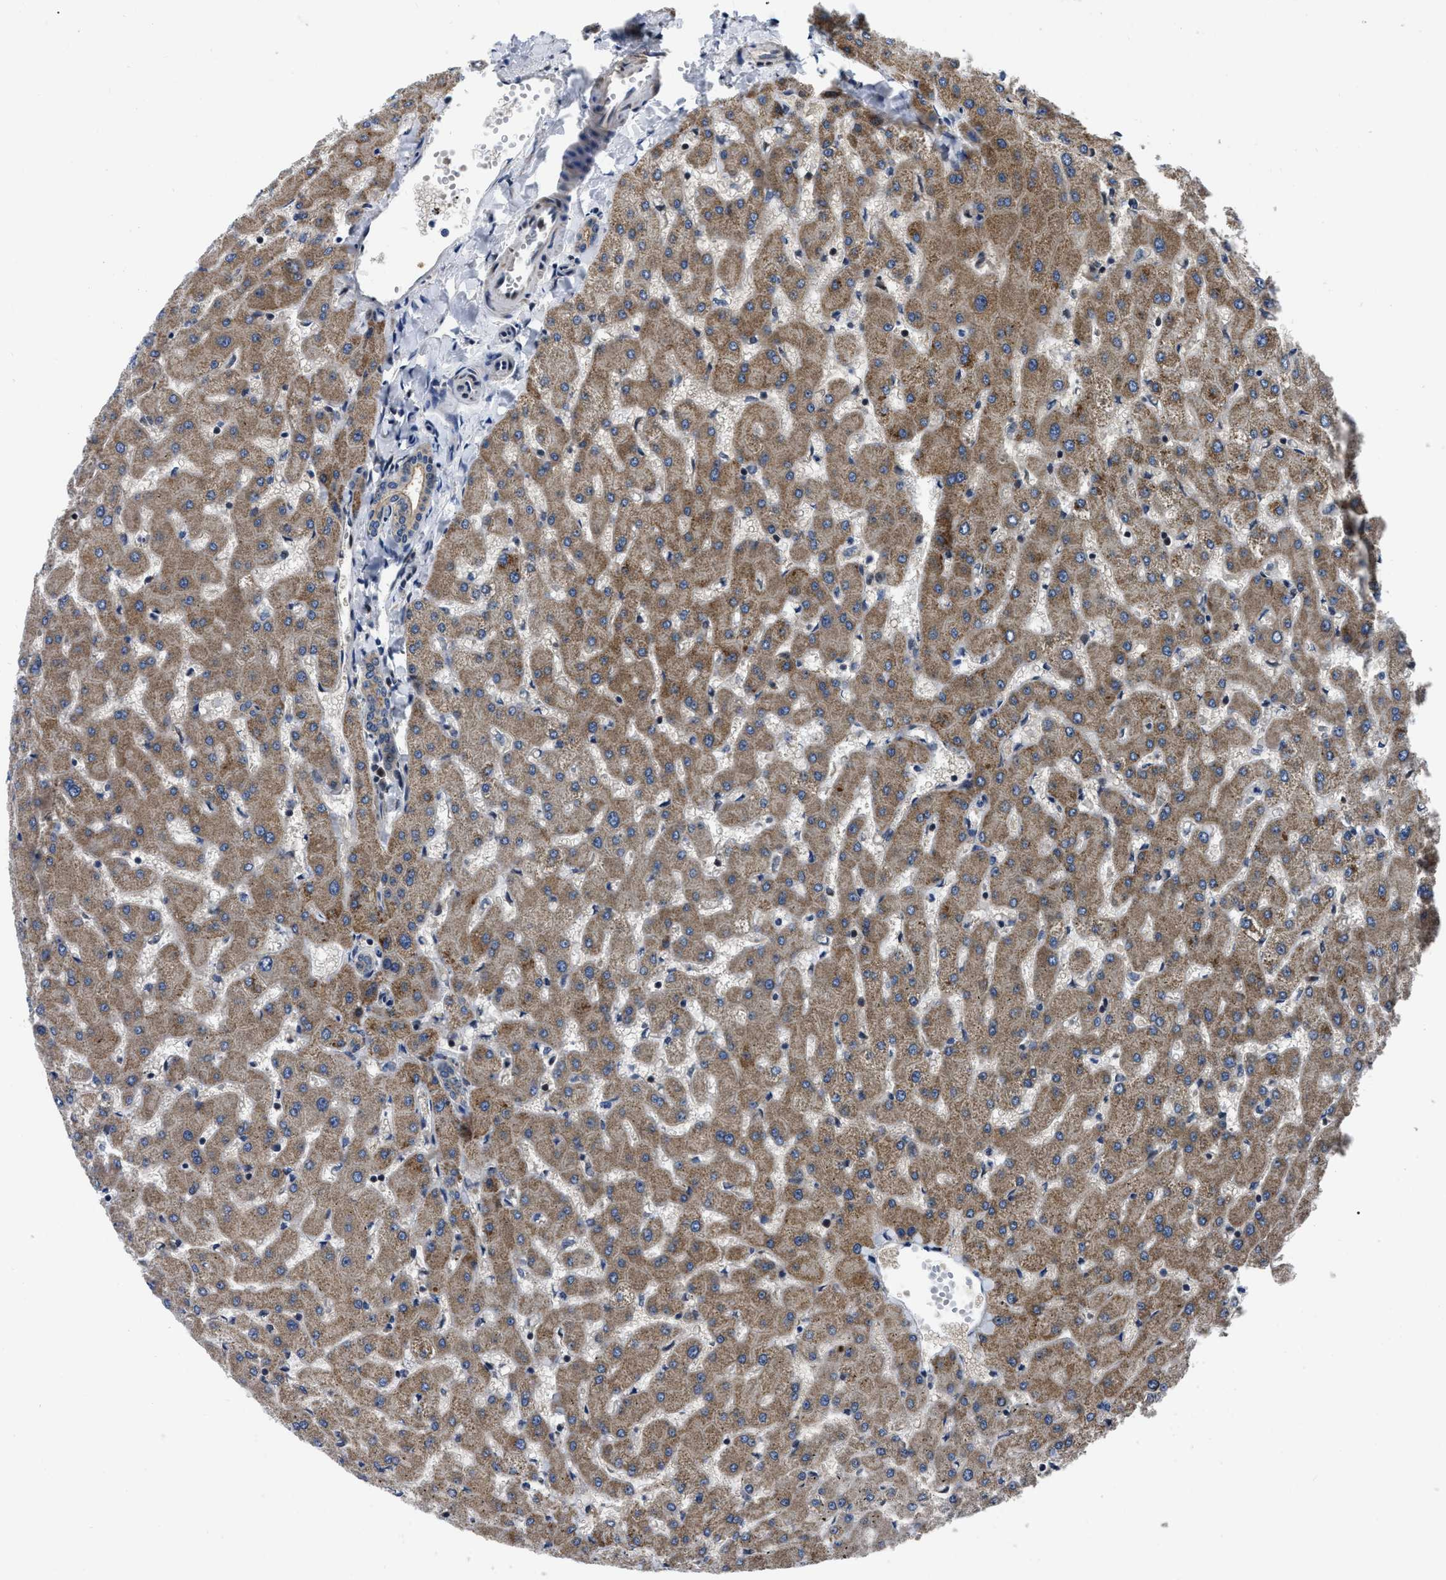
{"staining": {"intensity": "moderate", "quantity": ">75%", "location": "cytoplasmic/membranous"}, "tissue": "liver", "cell_type": "Cholangiocytes", "image_type": "normal", "snomed": [{"axis": "morphology", "description": "Normal tissue, NOS"}, {"axis": "topography", "description": "Liver"}], "caption": "Liver stained for a protein (brown) demonstrates moderate cytoplasmic/membranous positive expression in about >75% of cholangiocytes.", "gene": "PPWD1", "patient": {"sex": "female", "age": 63}}